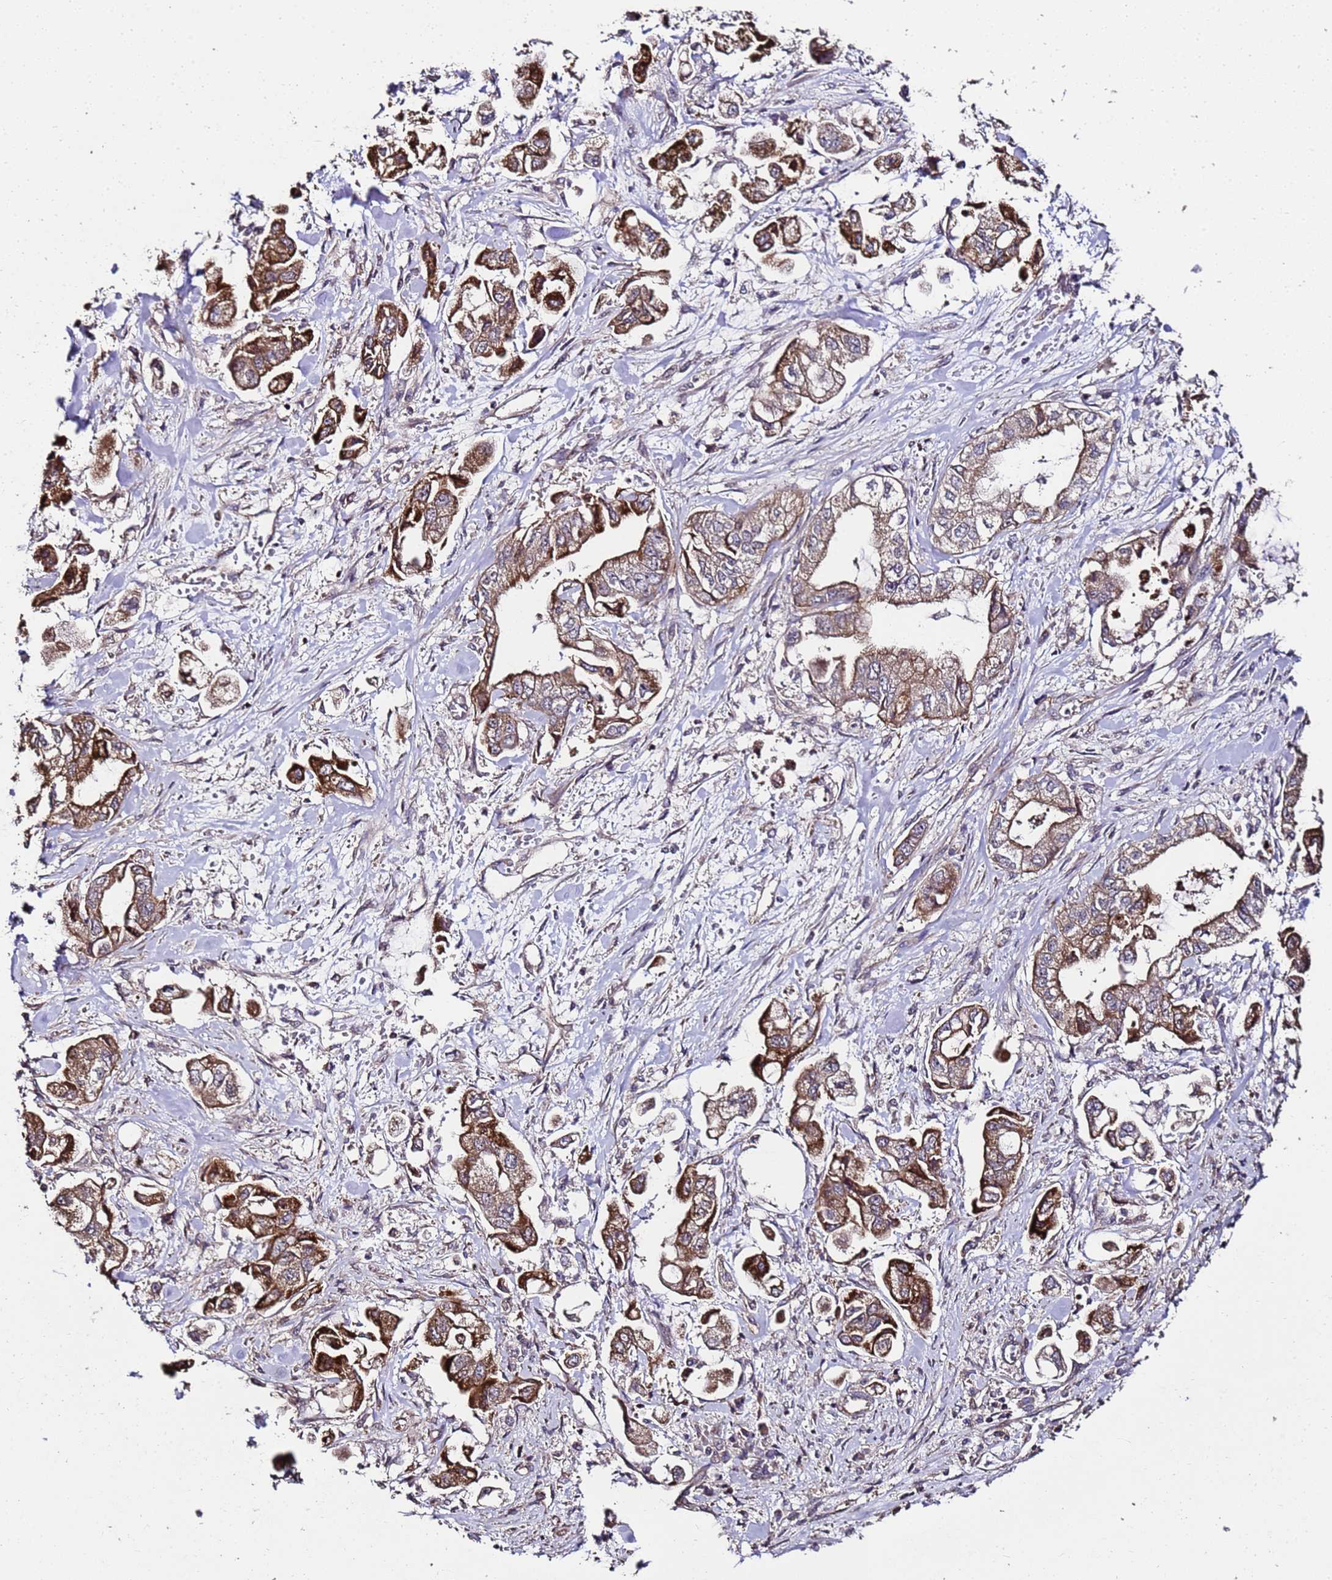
{"staining": {"intensity": "strong", "quantity": ">75%", "location": "cytoplasmic/membranous"}, "tissue": "stomach cancer", "cell_type": "Tumor cells", "image_type": "cancer", "snomed": [{"axis": "morphology", "description": "Adenocarcinoma, NOS"}, {"axis": "topography", "description": "Stomach"}], "caption": "A micrograph of adenocarcinoma (stomach) stained for a protein shows strong cytoplasmic/membranous brown staining in tumor cells.", "gene": "PRODH", "patient": {"sex": "male", "age": 62}}